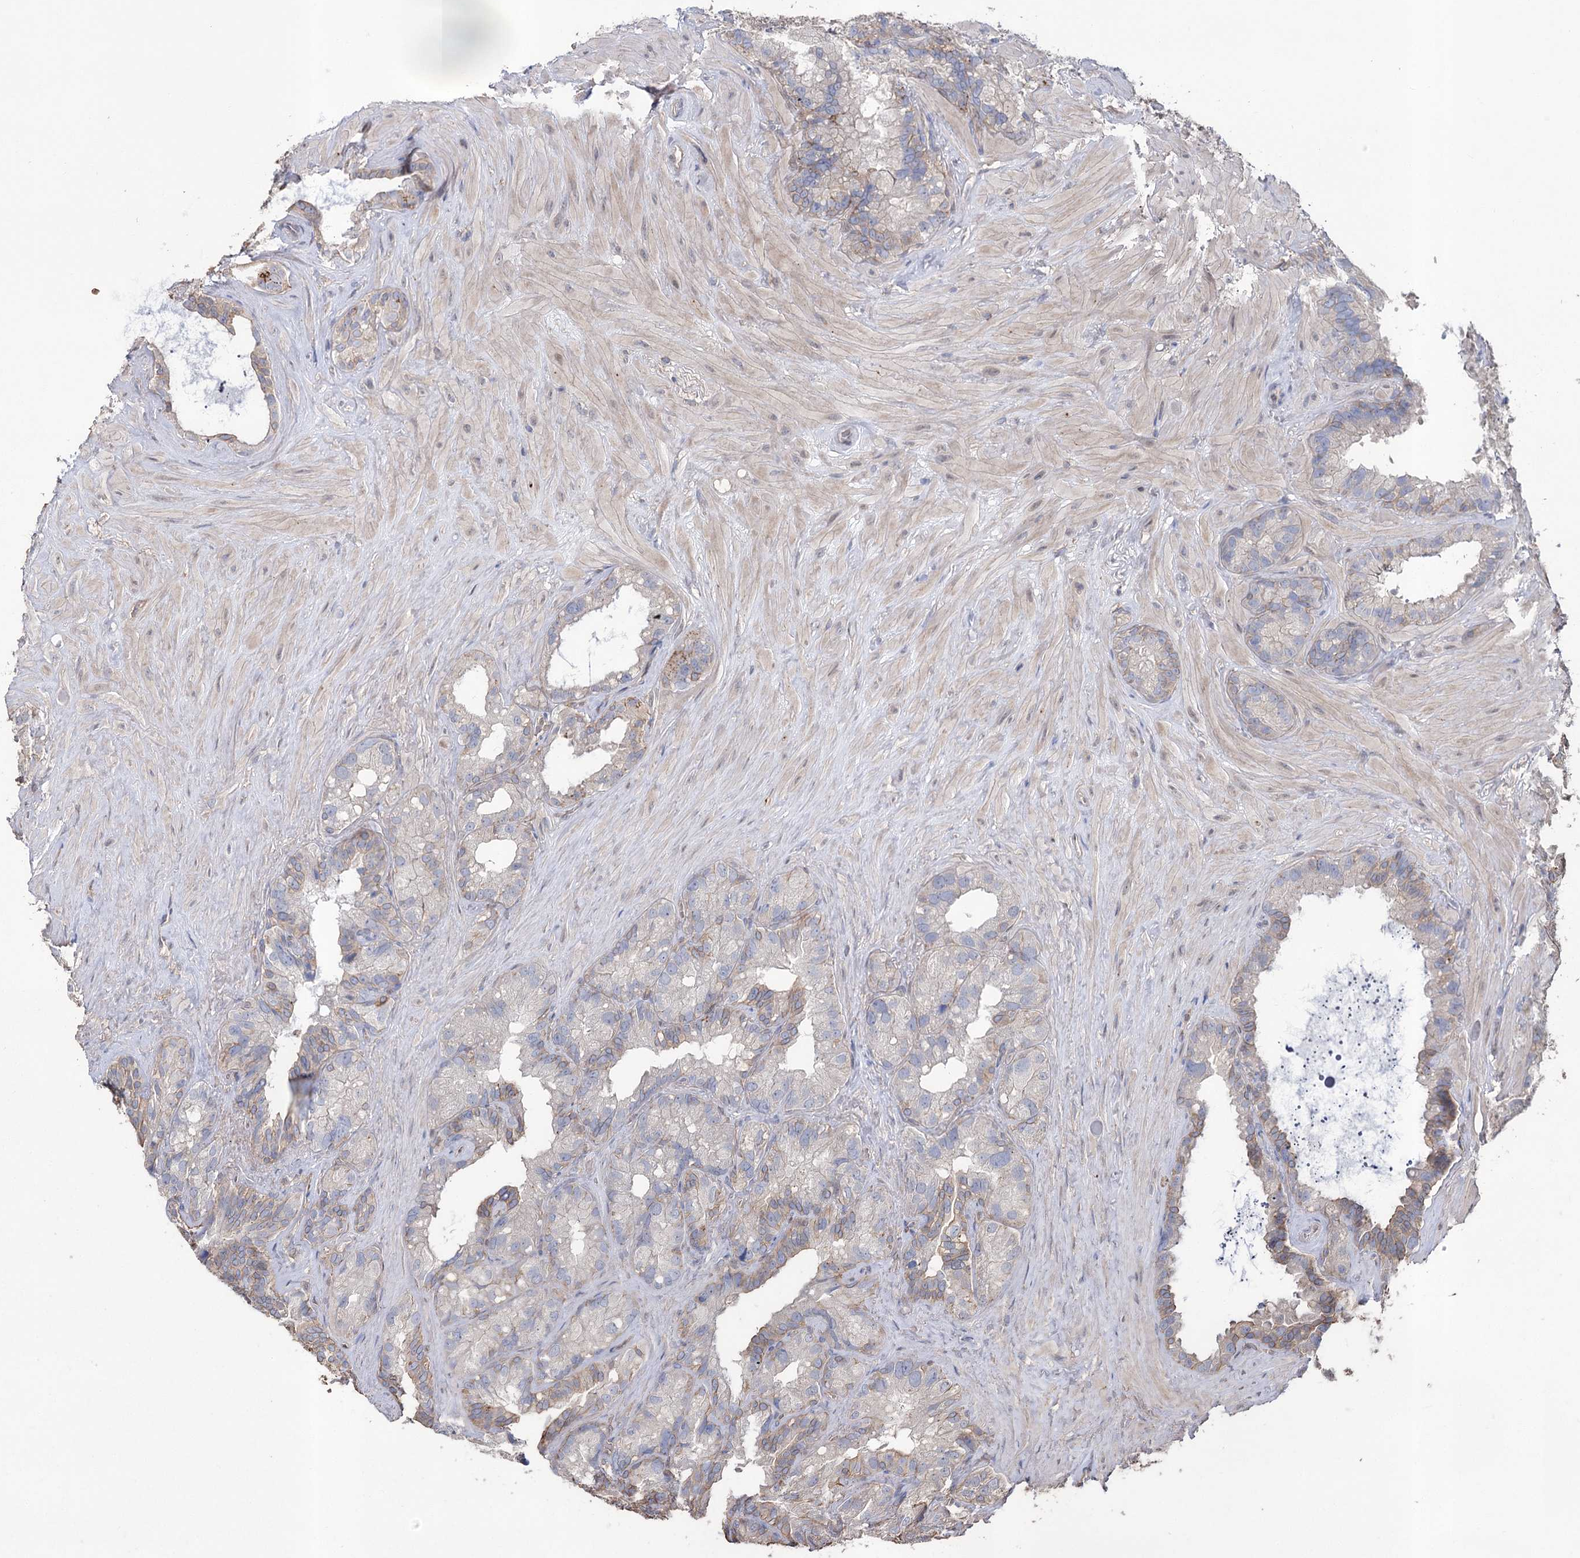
{"staining": {"intensity": "weak", "quantity": "<25%", "location": "cytoplasmic/membranous"}, "tissue": "seminal vesicle", "cell_type": "Glandular cells", "image_type": "normal", "snomed": [{"axis": "morphology", "description": "Normal tissue, NOS"}, {"axis": "topography", "description": "Prostate"}, {"axis": "topography", "description": "Seminal veicle"}], "caption": "The photomicrograph shows no staining of glandular cells in unremarkable seminal vesicle. (Immunohistochemistry (ihc), brightfield microscopy, high magnification).", "gene": "FAM13B", "patient": {"sex": "male", "age": 68}}